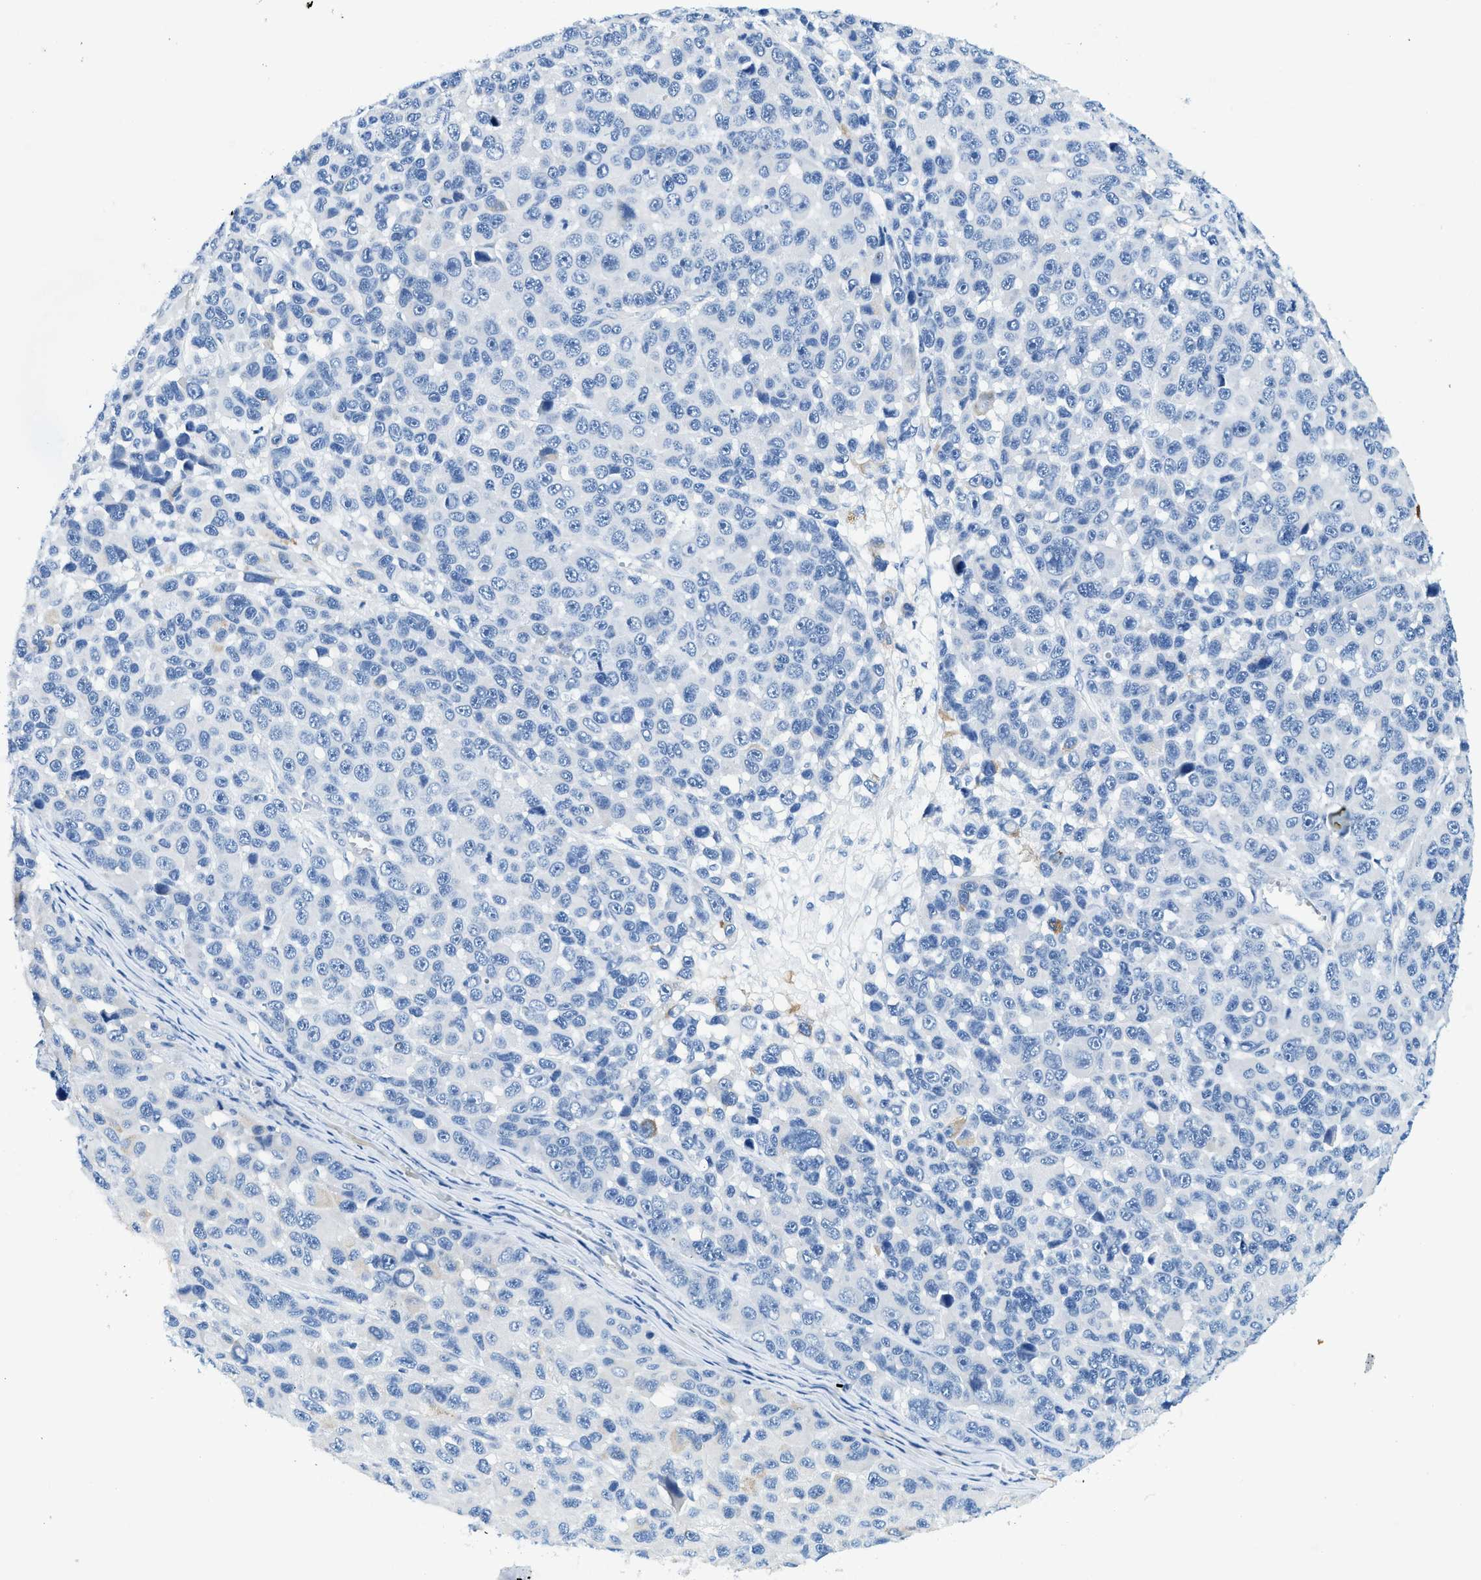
{"staining": {"intensity": "negative", "quantity": "none", "location": "none"}, "tissue": "melanoma", "cell_type": "Tumor cells", "image_type": "cancer", "snomed": [{"axis": "morphology", "description": "Malignant melanoma, NOS"}, {"axis": "topography", "description": "Skin"}], "caption": "Immunohistochemistry of malignant melanoma demonstrates no positivity in tumor cells. (DAB (3,3'-diaminobenzidine) IHC visualized using brightfield microscopy, high magnification).", "gene": "ZDHHC13", "patient": {"sex": "male", "age": 53}}